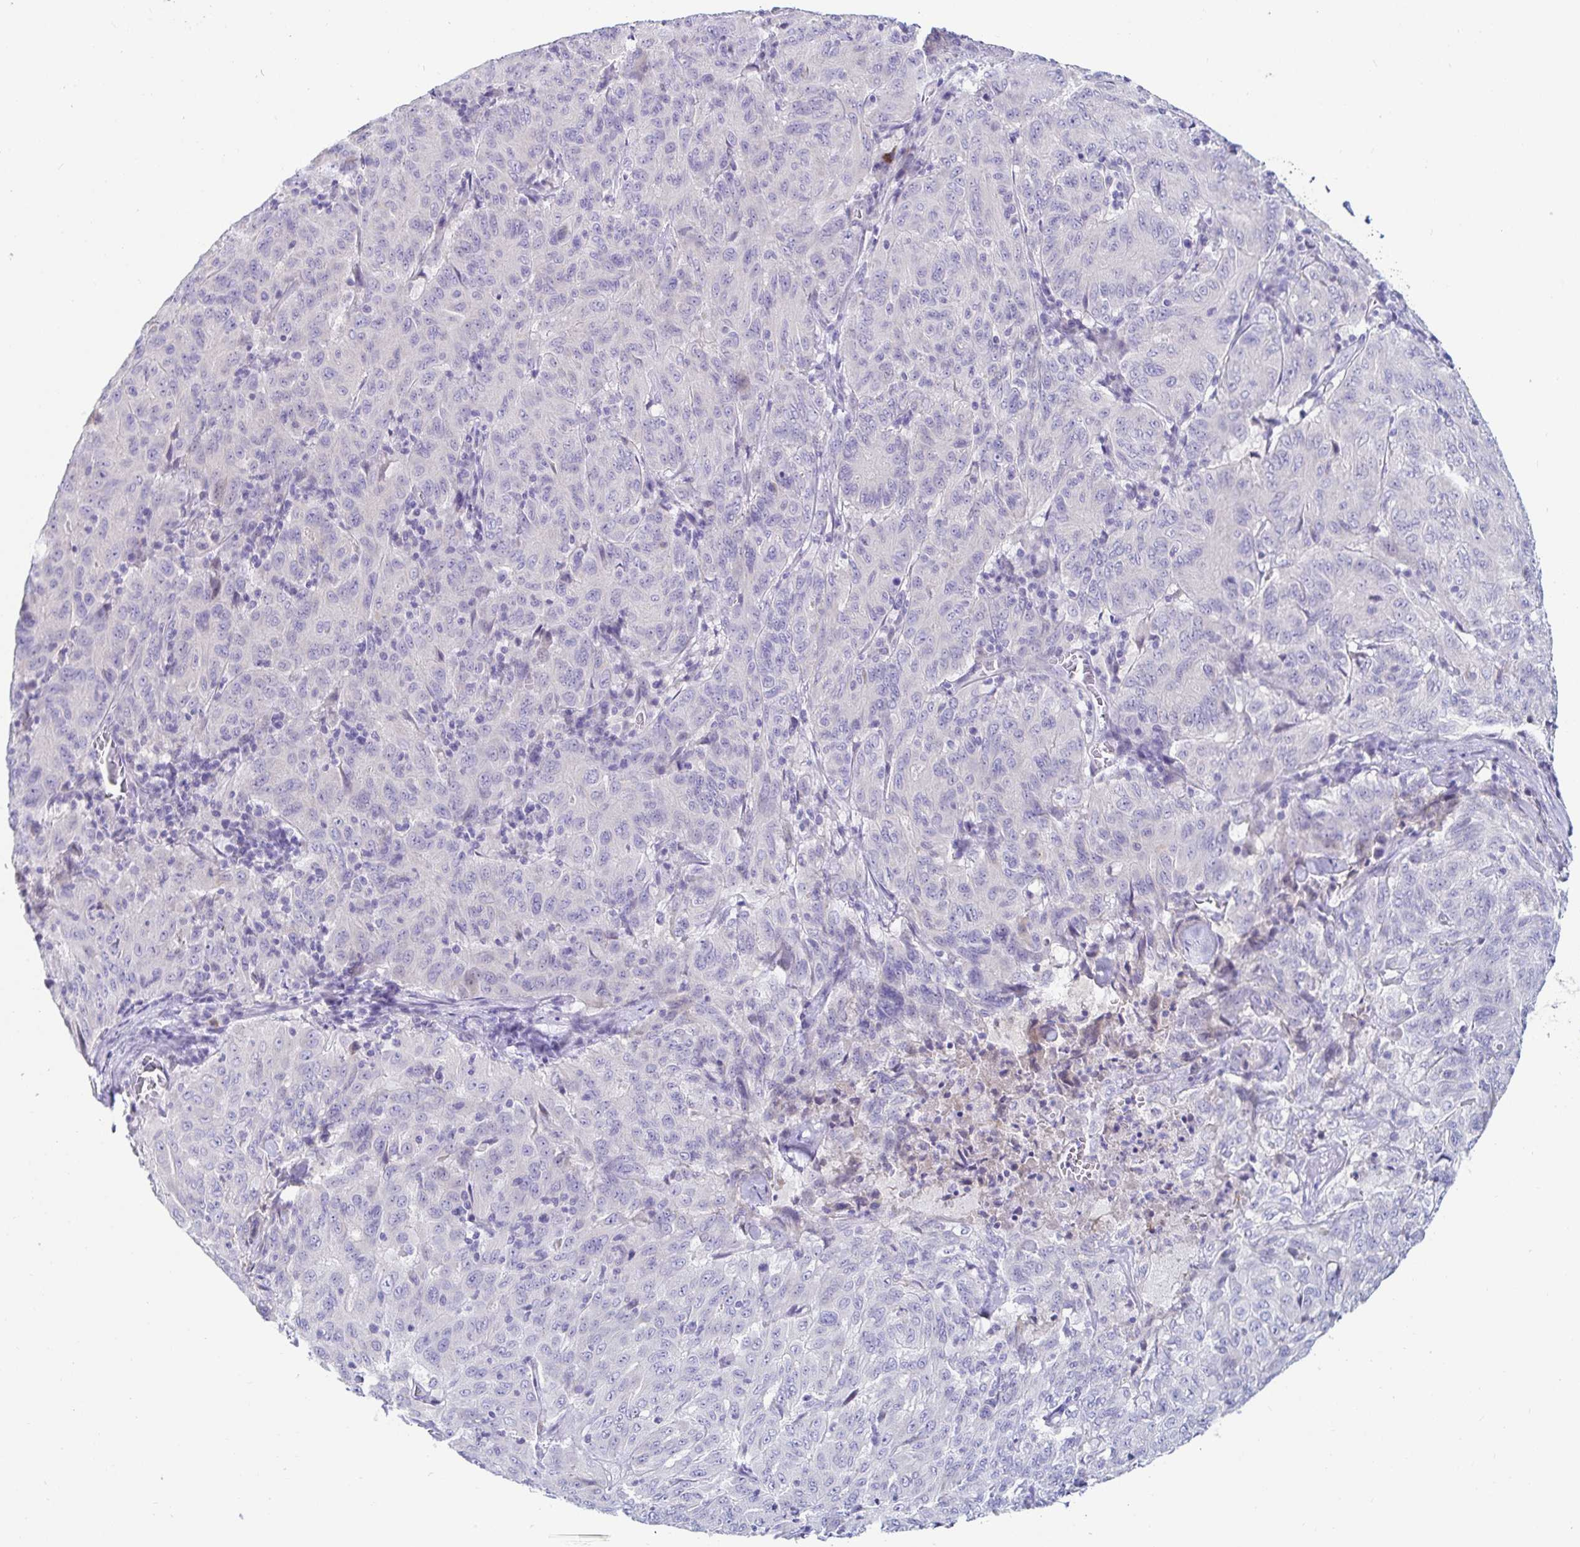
{"staining": {"intensity": "negative", "quantity": "none", "location": "none"}, "tissue": "pancreatic cancer", "cell_type": "Tumor cells", "image_type": "cancer", "snomed": [{"axis": "morphology", "description": "Adenocarcinoma, NOS"}, {"axis": "topography", "description": "Pancreas"}], "caption": "The micrograph demonstrates no staining of tumor cells in pancreatic adenocarcinoma.", "gene": "C4orf17", "patient": {"sex": "male", "age": 63}}